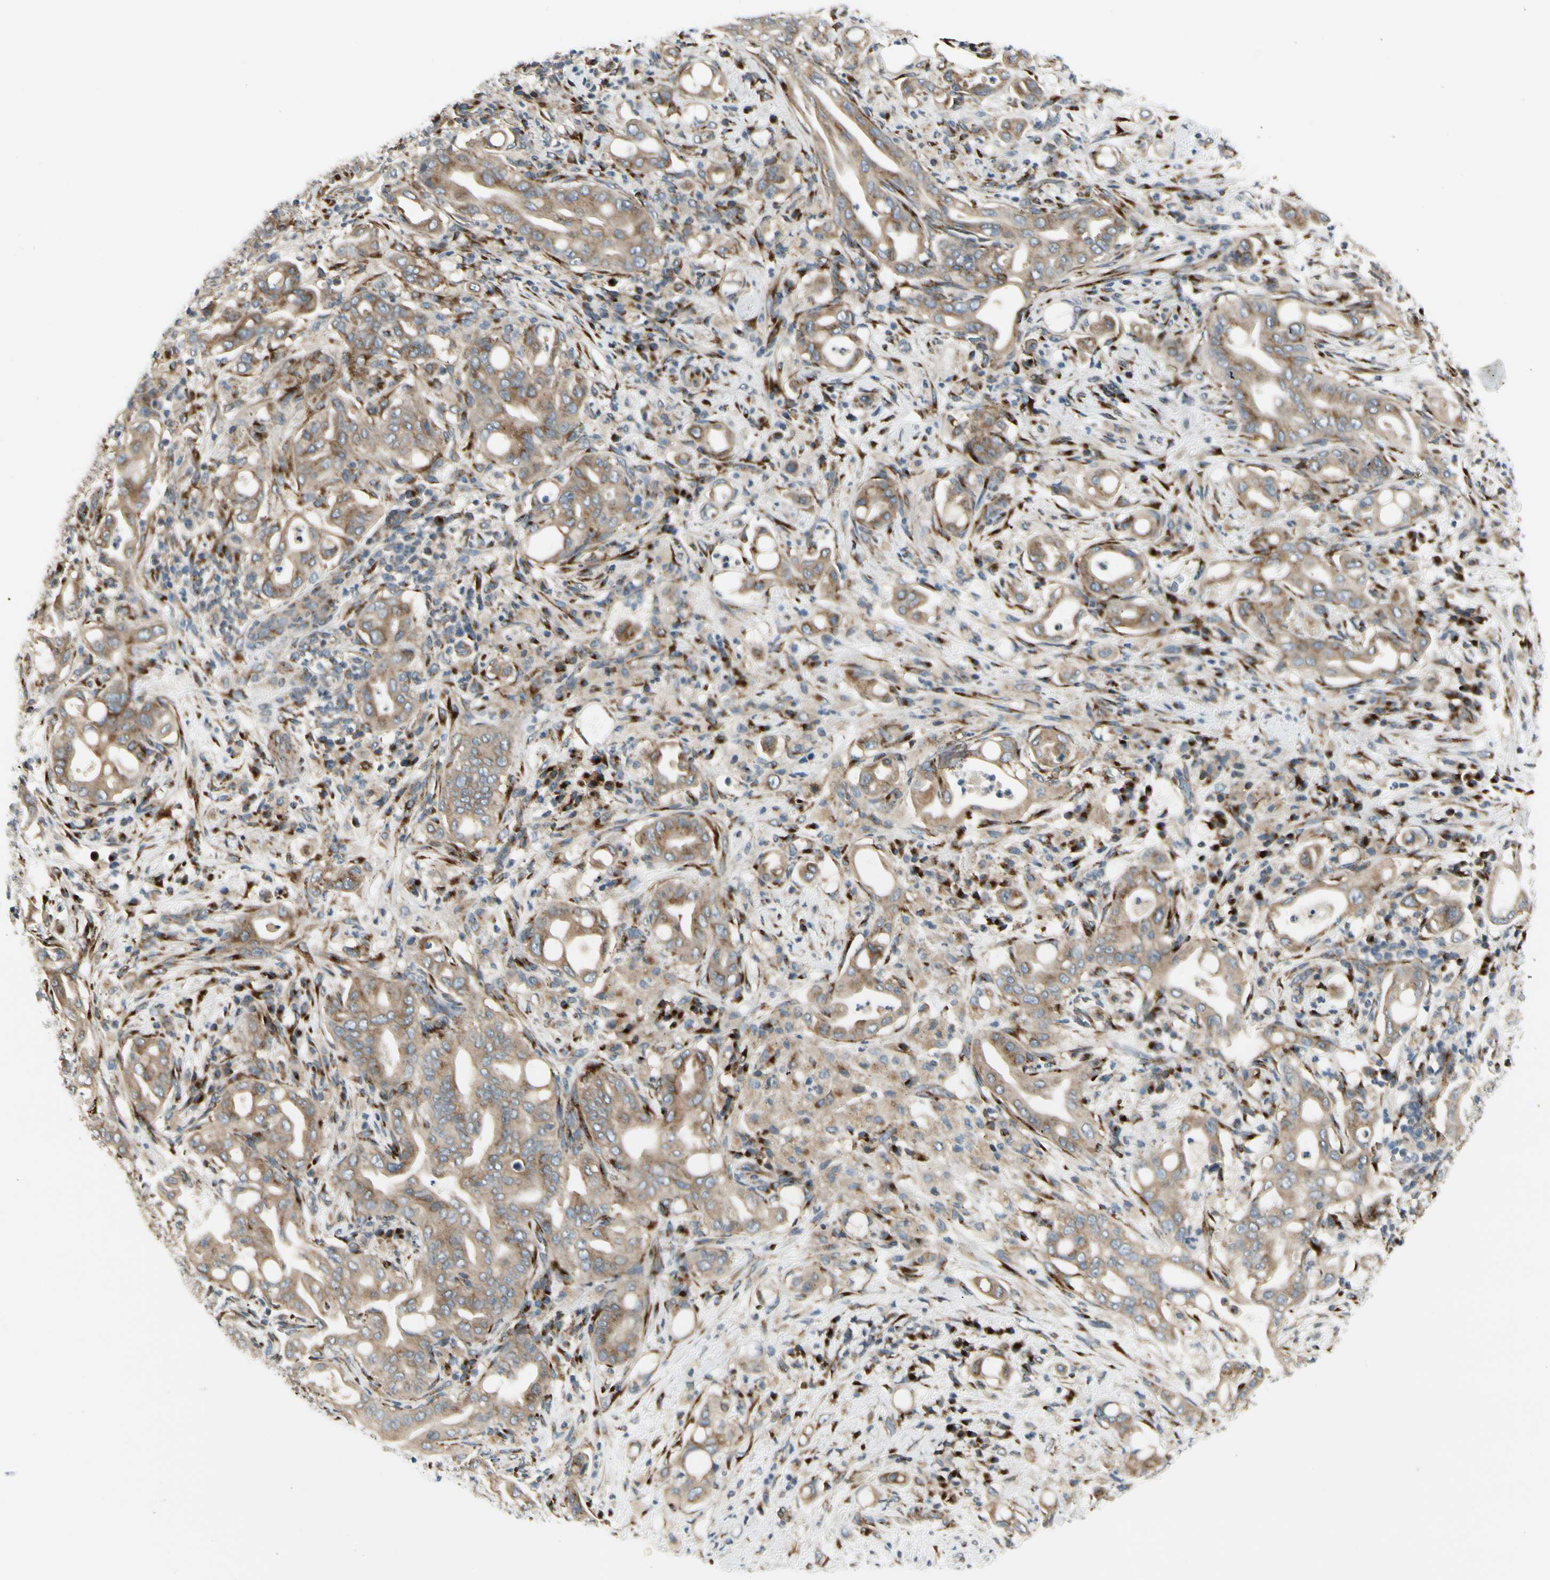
{"staining": {"intensity": "moderate", "quantity": ">75%", "location": "cytoplasmic/membranous"}, "tissue": "liver cancer", "cell_type": "Tumor cells", "image_type": "cancer", "snomed": [{"axis": "morphology", "description": "Cholangiocarcinoma"}, {"axis": "topography", "description": "Liver"}], "caption": "The histopathology image shows immunohistochemical staining of cholangiocarcinoma (liver). There is moderate cytoplasmic/membranous positivity is present in approximately >75% of tumor cells. The protein is shown in brown color, while the nuclei are stained blue.", "gene": "MANSC1", "patient": {"sex": "female", "age": 68}}